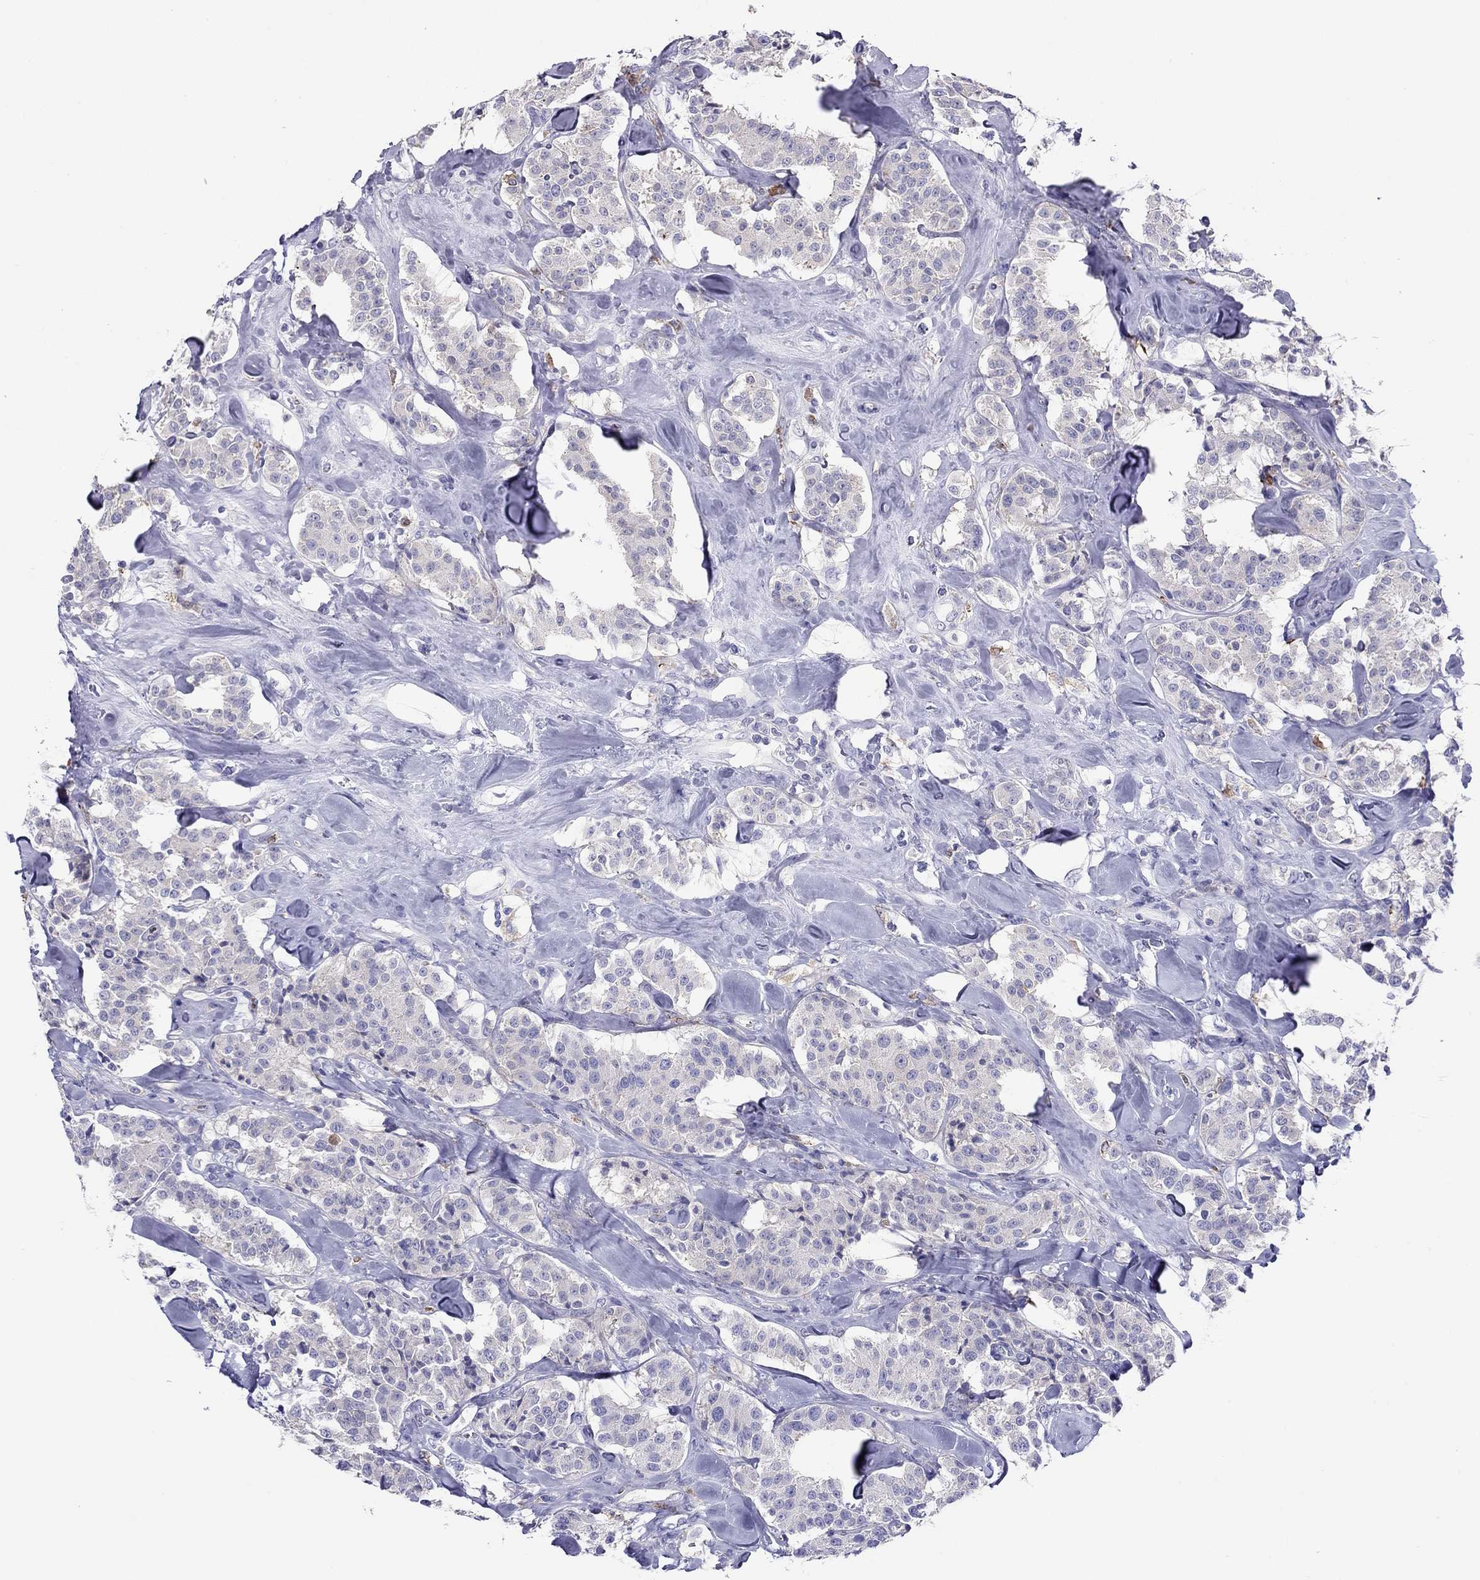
{"staining": {"intensity": "negative", "quantity": "none", "location": "none"}, "tissue": "carcinoid", "cell_type": "Tumor cells", "image_type": "cancer", "snomed": [{"axis": "morphology", "description": "Carcinoid, malignant, NOS"}, {"axis": "topography", "description": "Pancreas"}], "caption": "Tumor cells are negative for protein expression in human malignant carcinoid.", "gene": "SLC46A2", "patient": {"sex": "male", "age": 41}}